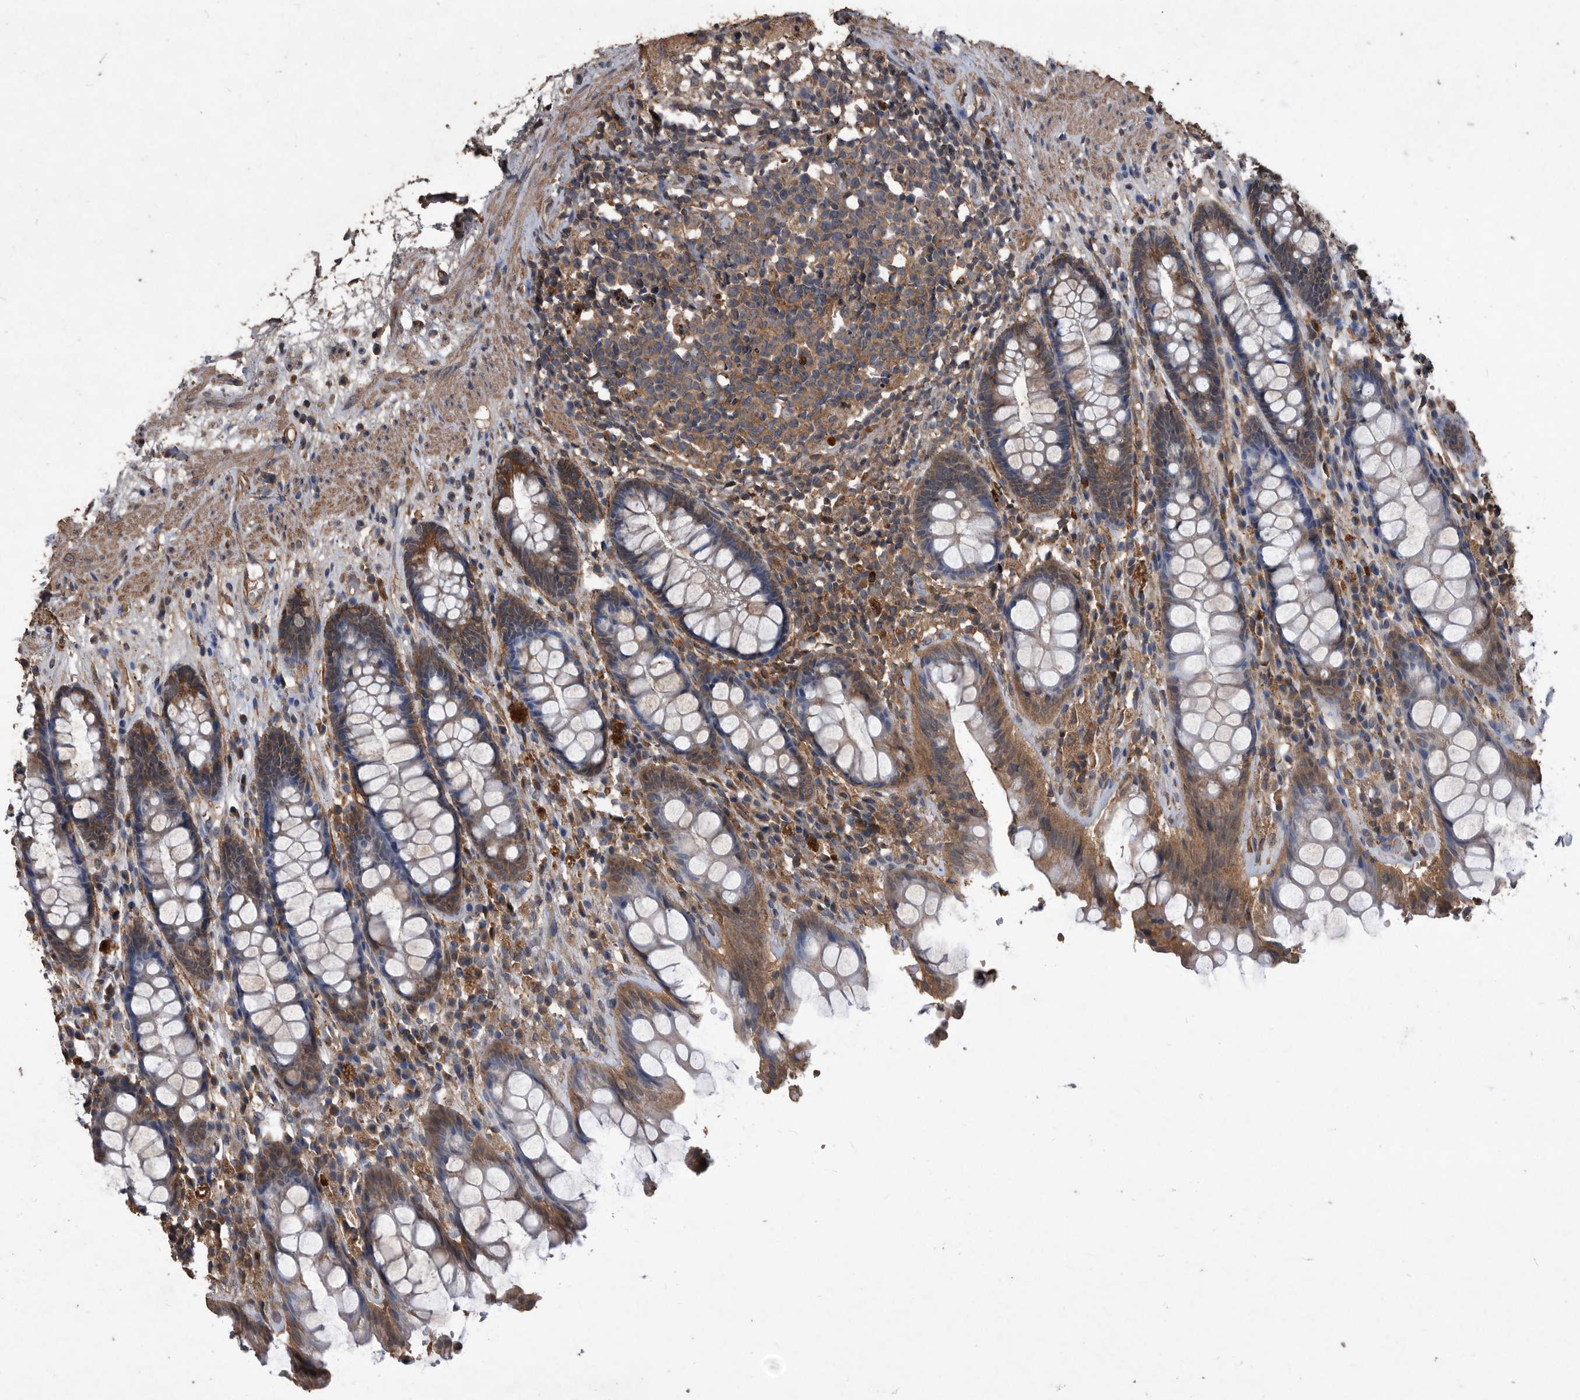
{"staining": {"intensity": "moderate", "quantity": ">75%", "location": "cytoplasmic/membranous"}, "tissue": "rectum", "cell_type": "Glandular cells", "image_type": "normal", "snomed": [{"axis": "morphology", "description": "Normal tissue, NOS"}, {"axis": "topography", "description": "Rectum"}], "caption": "A high-resolution micrograph shows IHC staining of normal rectum, which reveals moderate cytoplasmic/membranous expression in about >75% of glandular cells.", "gene": "NRBP1", "patient": {"sex": "male", "age": 64}}